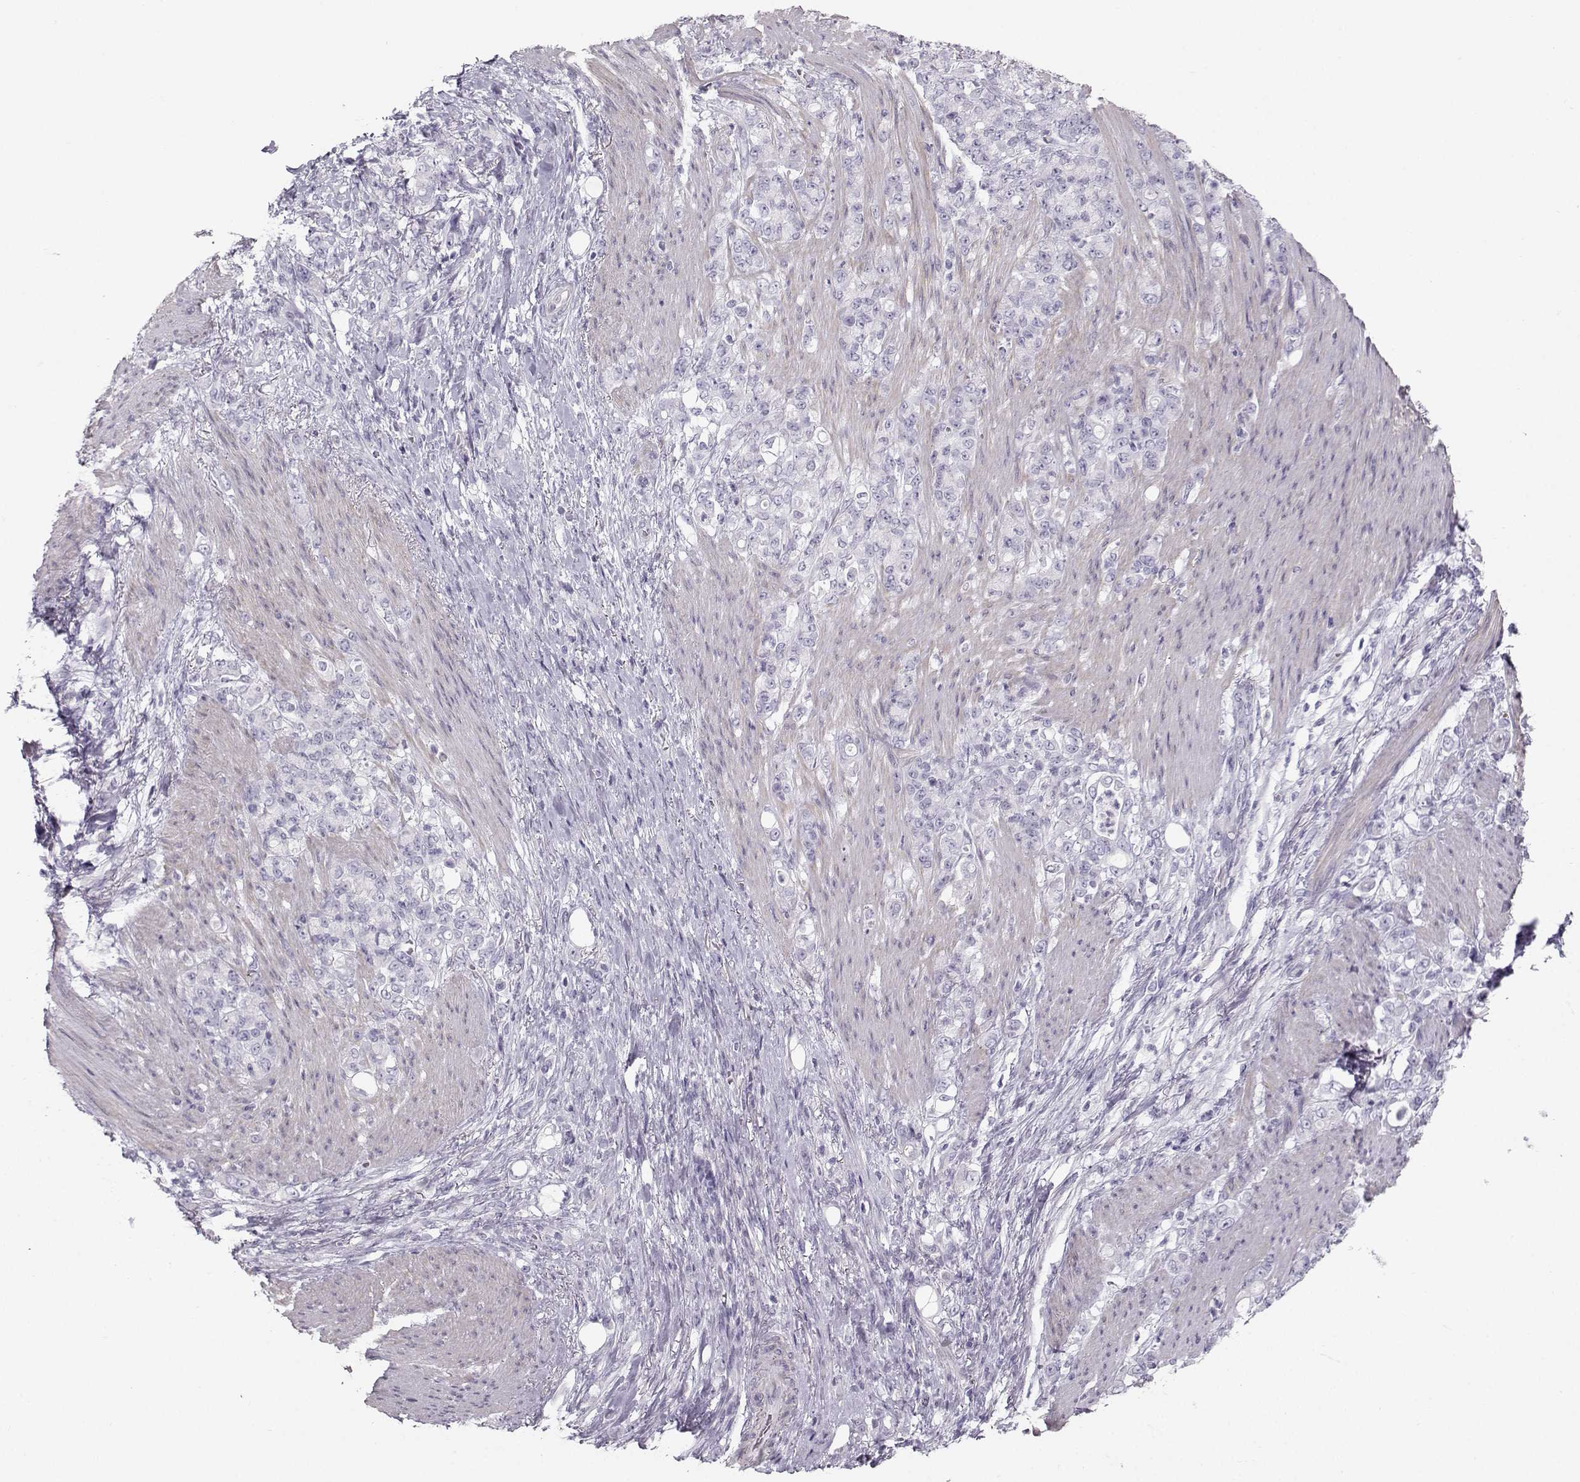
{"staining": {"intensity": "negative", "quantity": "none", "location": "none"}, "tissue": "stomach cancer", "cell_type": "Tumor cells", "image_type": "cancer", "snomed": [{"axis": "morphology", "description": "Adenocarcinoma, NOS"}, {"axis": "topography", "description": "Stomach"}], "caption": "The immunohistochemistry micrograph has no significant expression in tumor cells of stomach cancer (adenocarcinoma) tissue.", "gene": "CASR", "patient": {"sex": "female", "age": 79}}